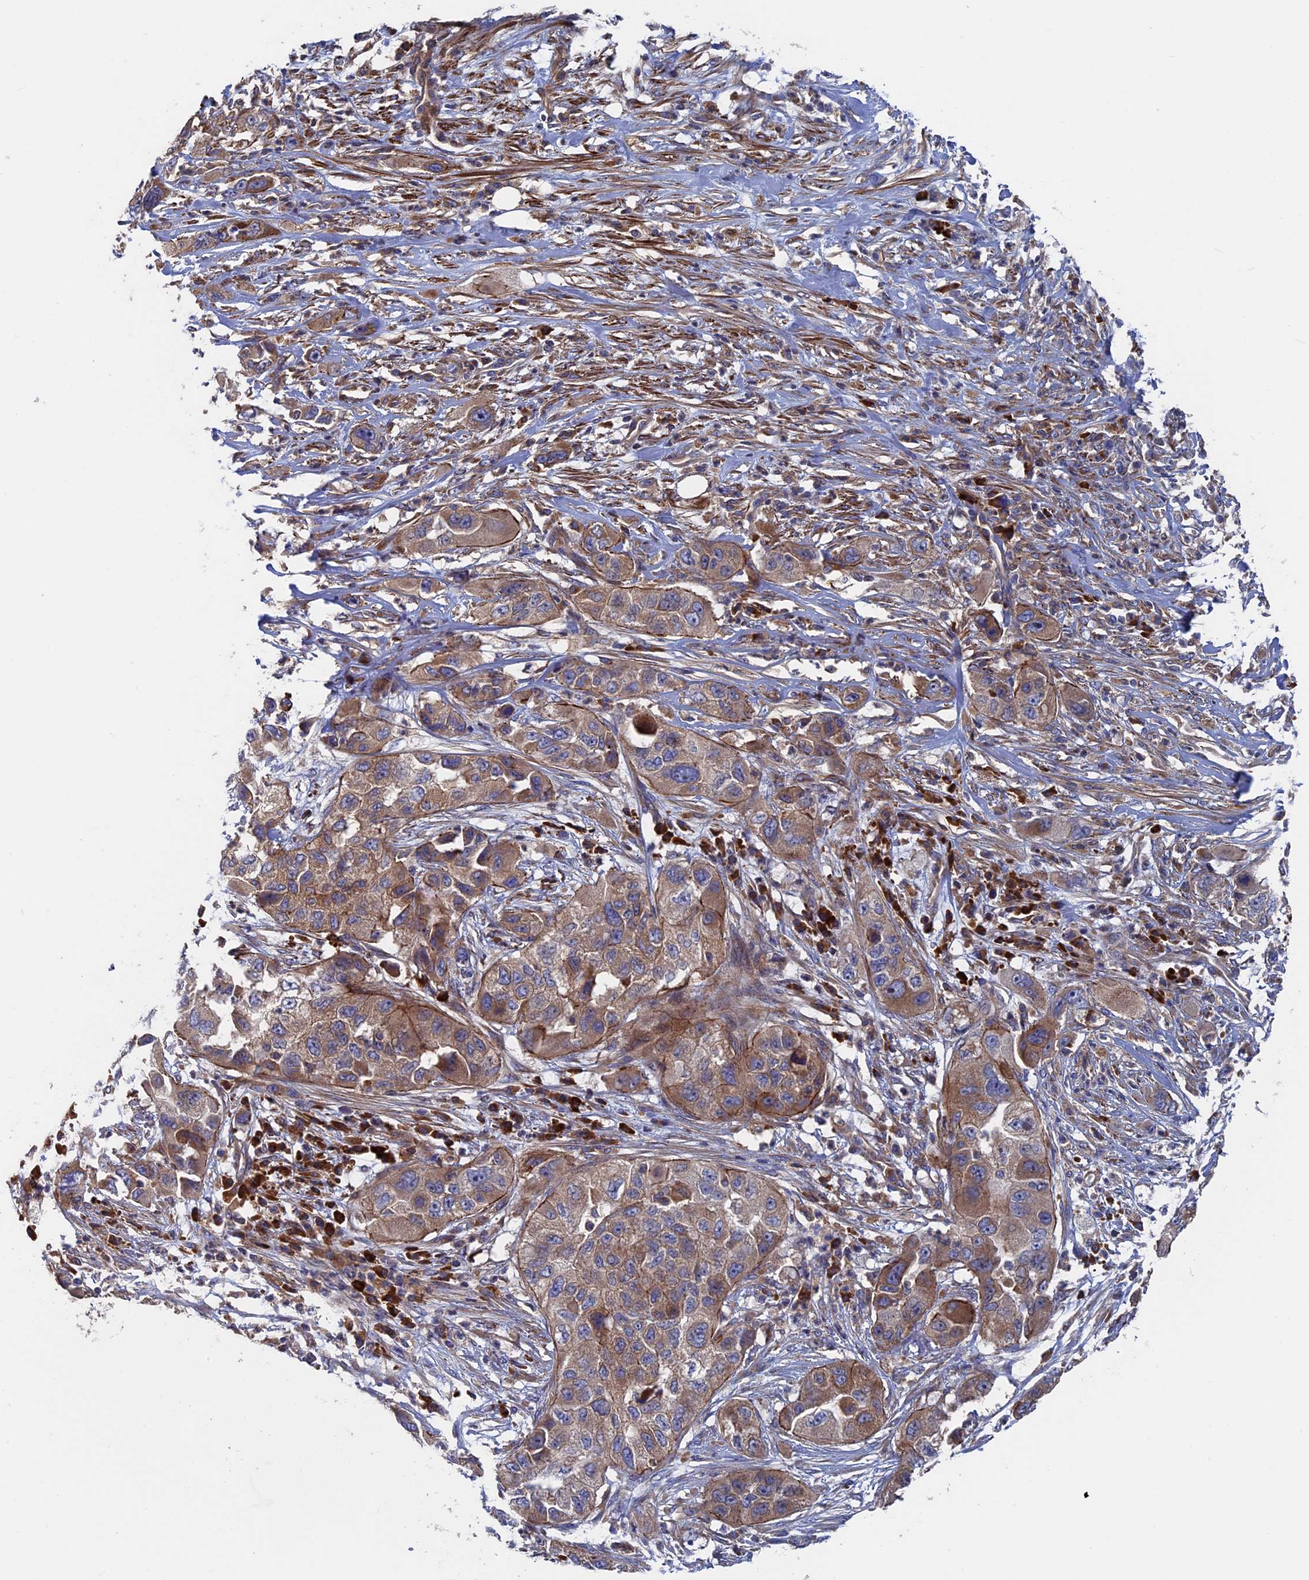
{"staining": {"intensity": "moderate", "quantity": ">75%", "location": "cytoplasmic/membranous"}, "tissue": "pancreatic cancer", "cell_type": "Tumor cells", "image_type": "cancer", "snomed": [{"axis": "morphology", "description": "Adenocarcinoma, NOS"}, {"axis": "topography", "description": "Pancreas"}], "caption": "Brown immunohistochemical staining in human pancreatic adenocarcinoma demonstrates moderate cytoplasmic/membranous expression in approximately >75% of tumor cells.", "gene": "DNAJC3", "patient": {"sex": "female", "age": 78}}